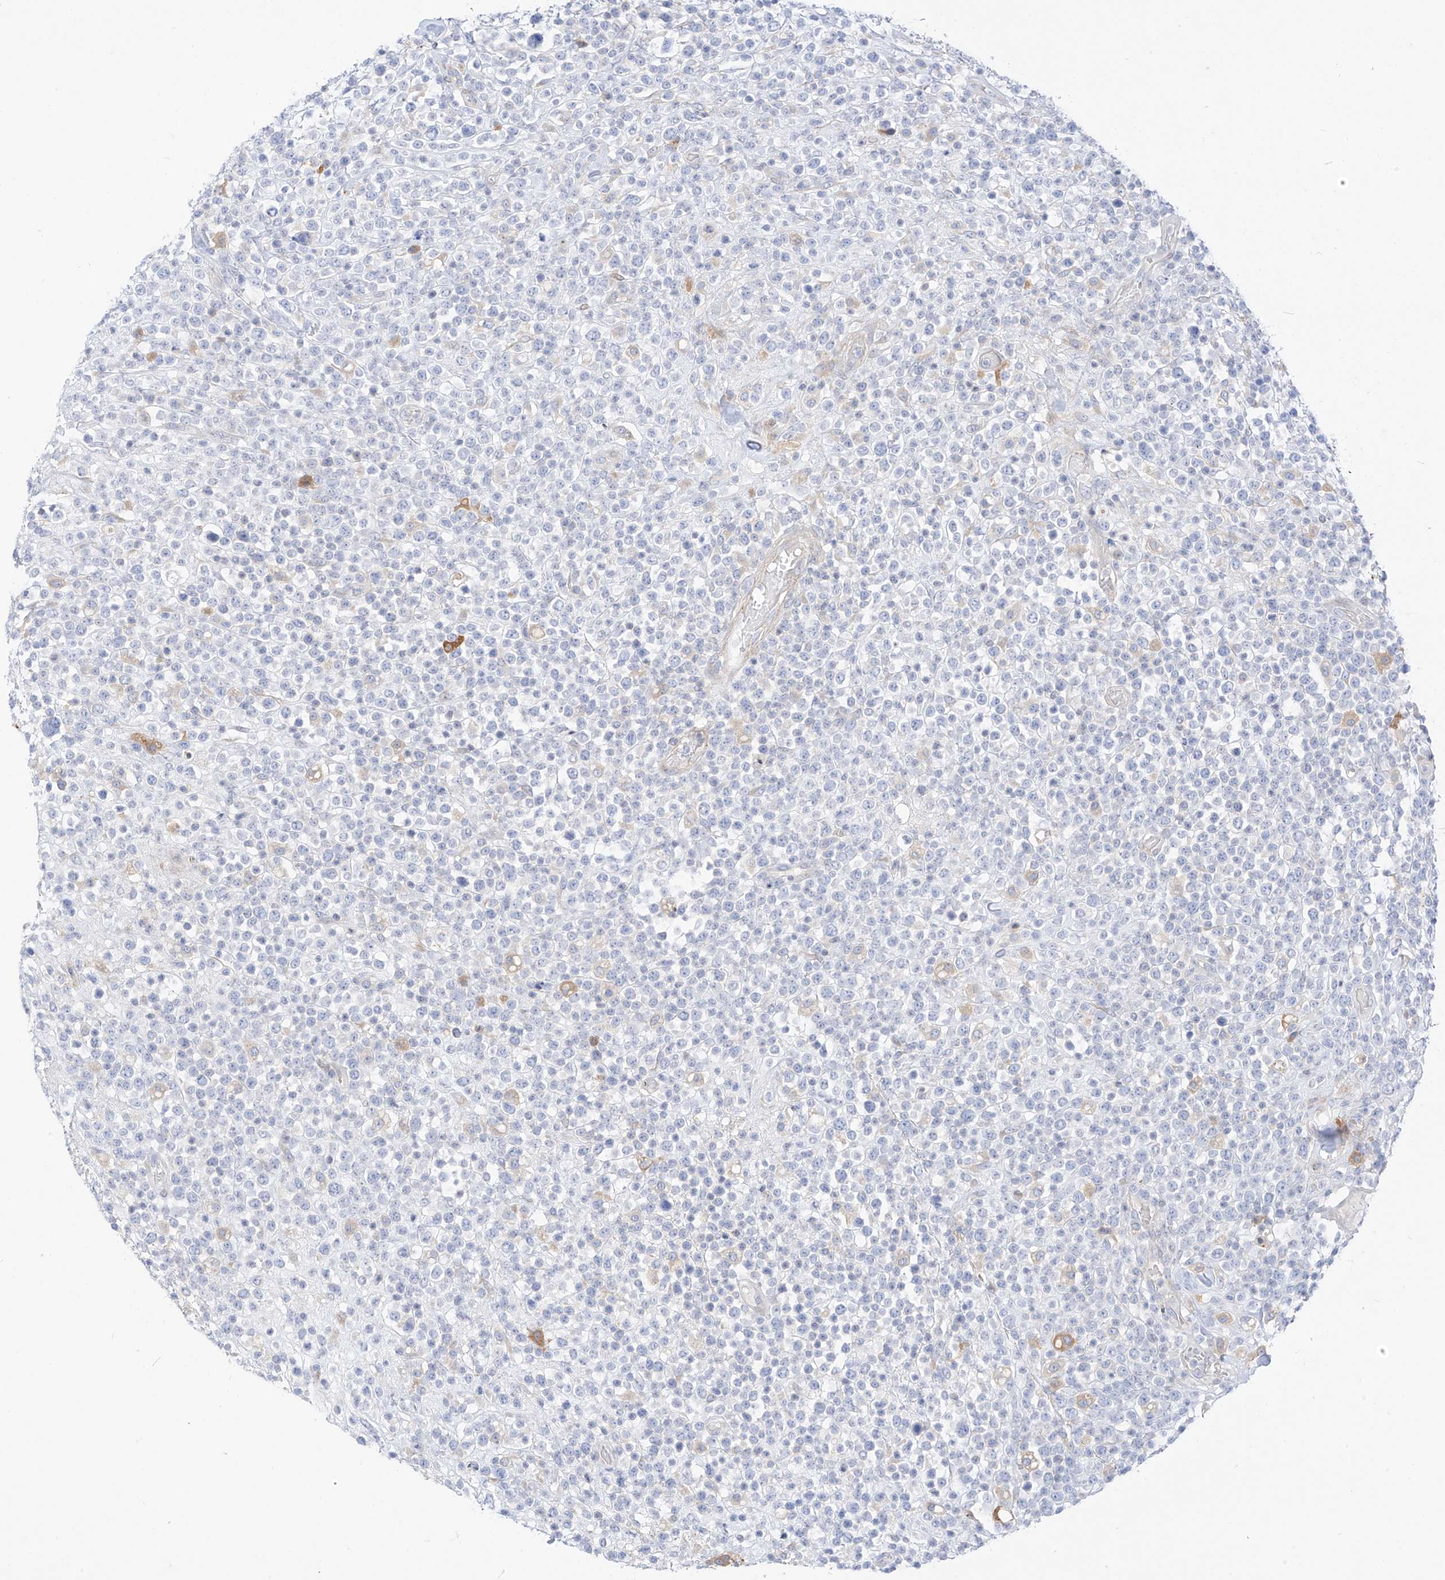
{"staining": {"intensity": "negative", "quantity": "none", "location": "none"}, "tissue": "lymphoma", "cell_type": "Tumor cells", "image_type": "cancer", "snomed": [{"axis": "morphology", "description": "Malignant lymphoma, non-Hodgkin's type, High grade"}, {"axis": "topography", "description": "Colon"}], "caption": "The immunohistochemistry micrograph has no significant expression in tumor cells of high-grade malignant lymphoma, non-Hodgkin's type tissue.", "gene": "PCYOX1", "patient": {"sex": "female", "age": 53}}